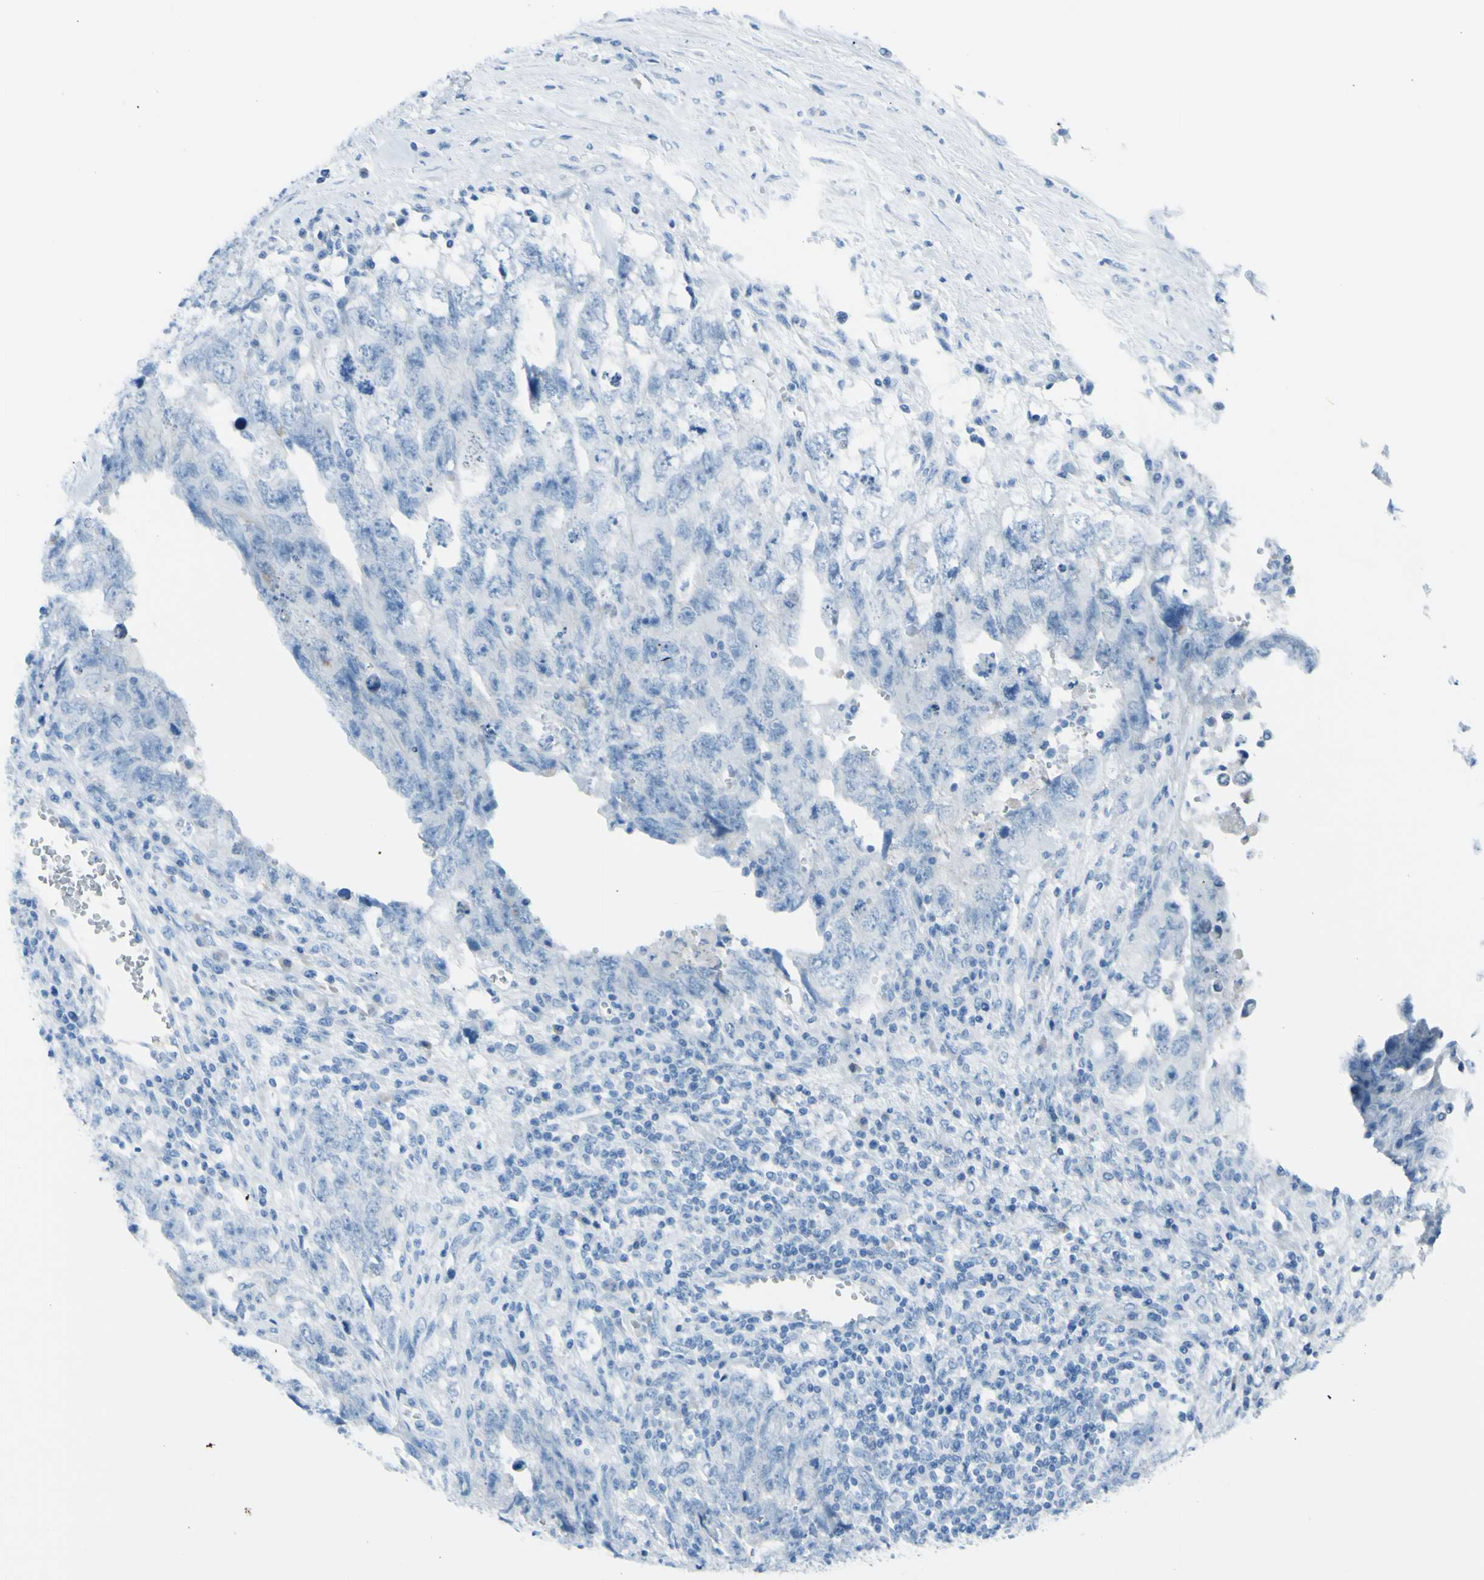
{"staining": {"intensity": "negative", "quantity": "none", "location": "none"}, "tissue": "testis cancer", "cell_type": "Tumor cells", "image_type": "cancer", "snomed": [{"axis": "morphology", "description": "Carcinoma, Embryonal, NOS"}, {"axis": "topography", "description": "Testis"}], "caption": "Testis embryonal carcinoma stained for a protein using immunohistochemistry shows no staining tumor cells.", "gene": "TFPI2", "patient": {"sex": "male", "age": 28}}